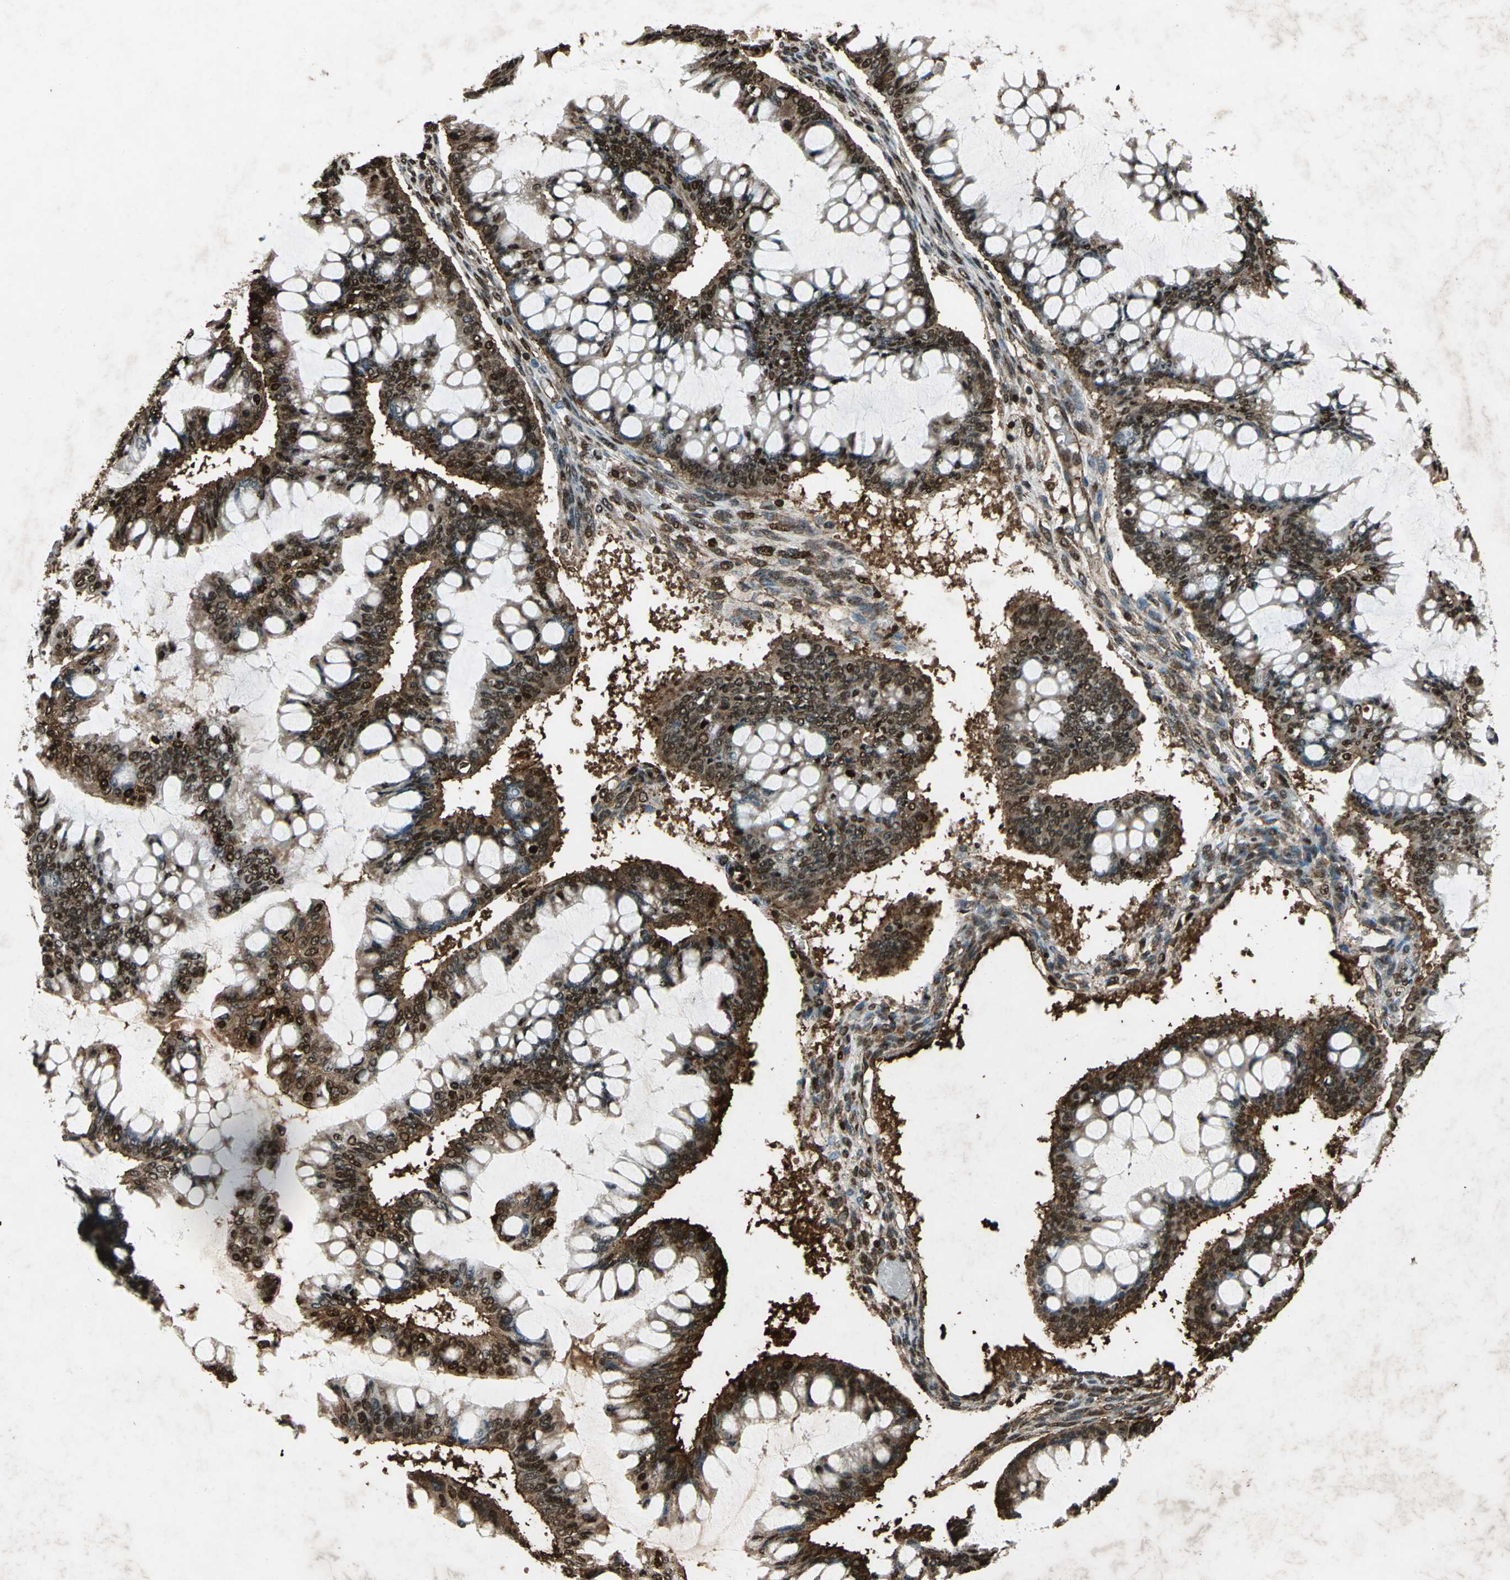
{"staining": {"intensity": "moderate", "quantity": "25%-75%", "location": "cytoplasmic/membranous,nuclear"}, "tissue": "ovarian cancer", "cell_type": "Tumor cells", "image_type": "cancer", "snomed": [{"axis": "morphology", "description": "Cystadenocarcinoma, mucinous, NOS"}, {"axis": "topography", "description": "Ovary"}], "caption": "Protein staining by immunohistochemistry (IHC) displays moderate cytoplasmic/membranous and nuclear staining in approximately 25%-75% of tumor cells in ovarian cancer. The protein is shown in brown color, while the nuclei are stained blue.", "gene": "ANP32A", "patient": {"sex": "female", "age": 73}}